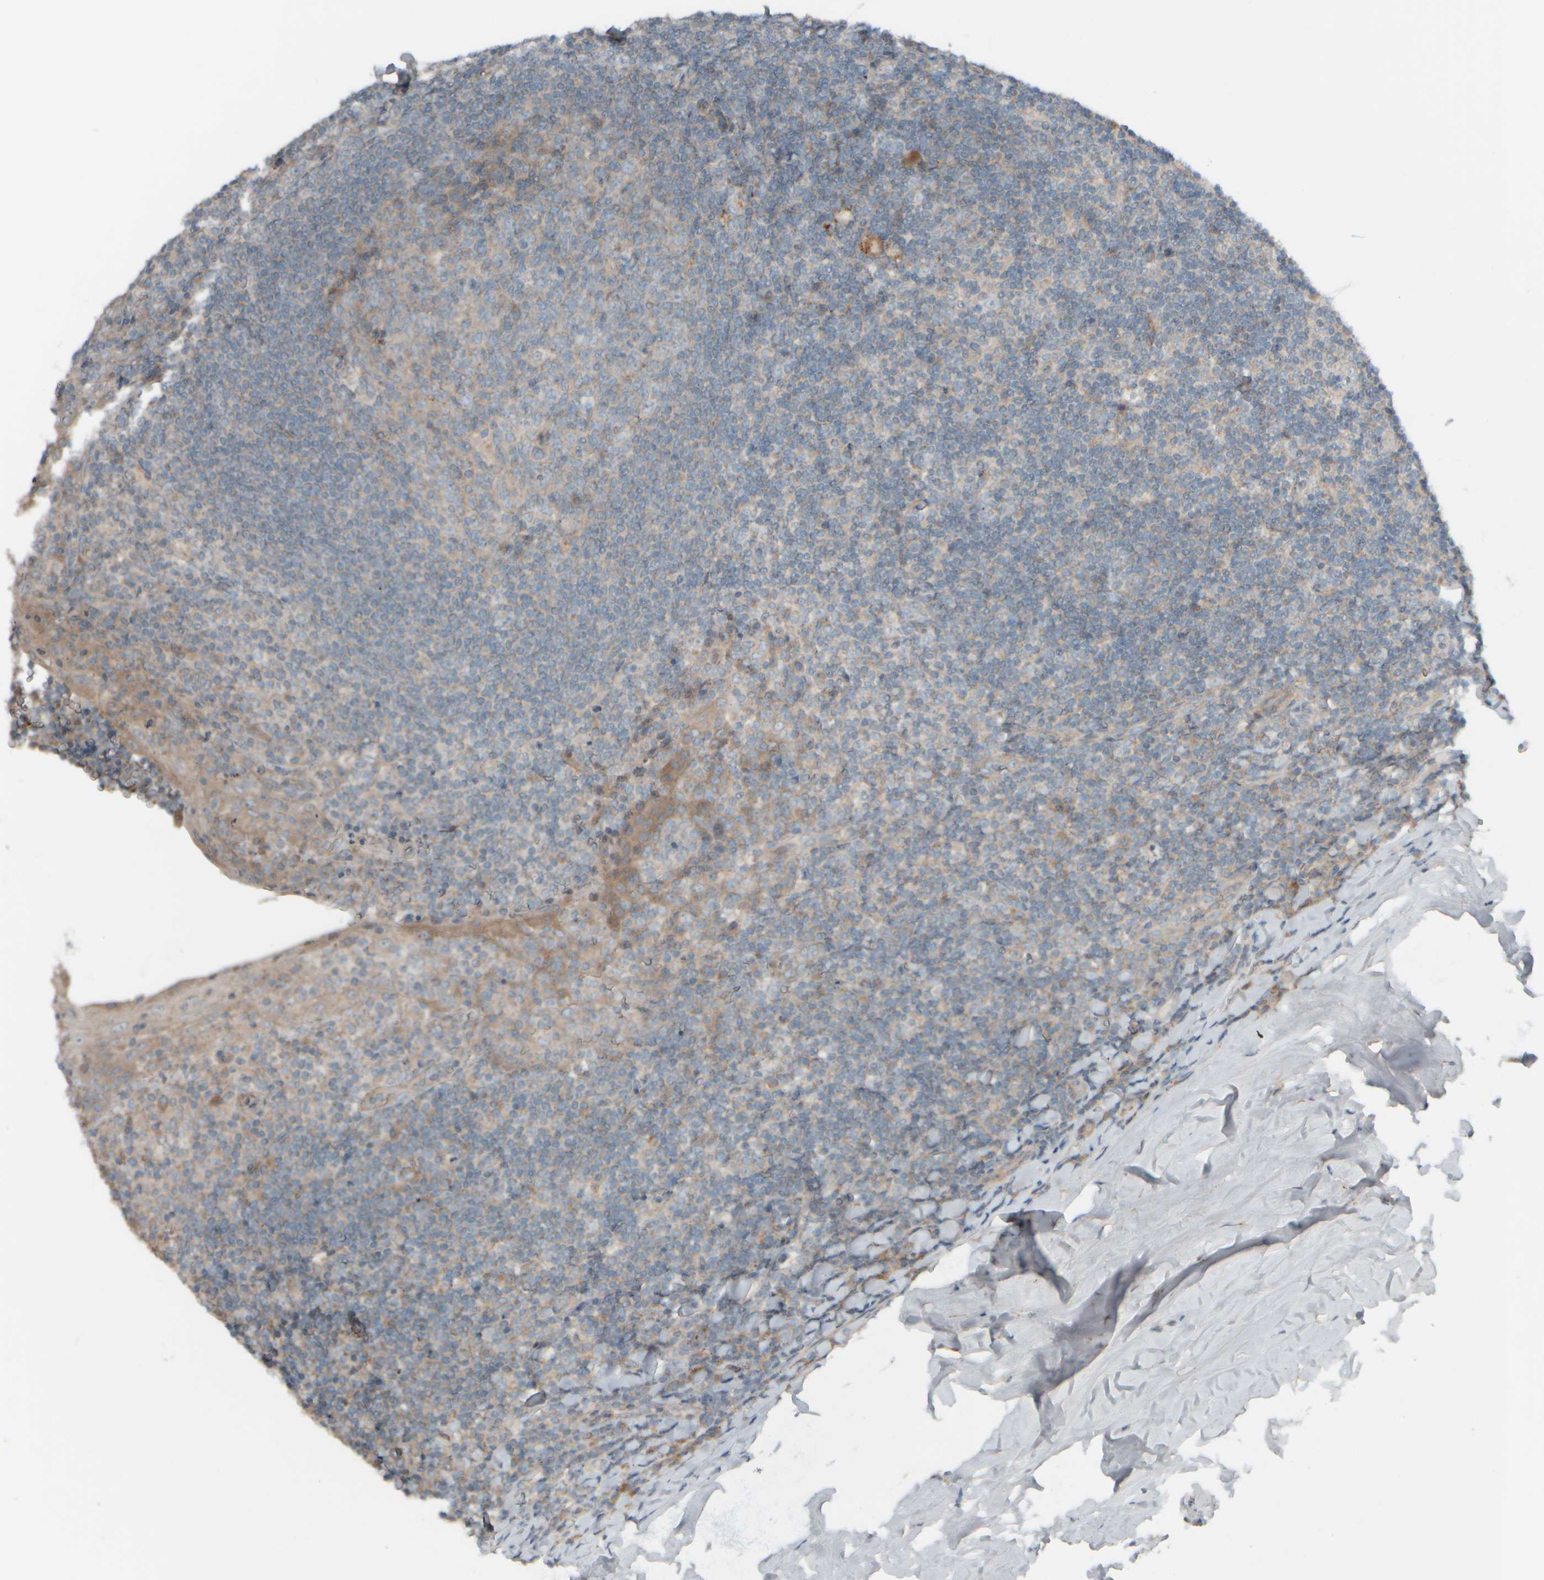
{"staining": {"intensity": "negative", "quantity": "none", "location": "none"}, "tissue": "tonsil", "cell_type": "Germinal center cells", "image_type": "normal", "snomed": [{"axis": "morphology", "description": "Normal tissue, NOS"}, {"axis": "topography", "description": "Tonsil"}], "caption": "This is an immunohistochemistry micrograph of normal human tonsil. There is no positivity in germinal center cells.", "gene": "HGS", "patient": {"sex": "male", "age": 37}}